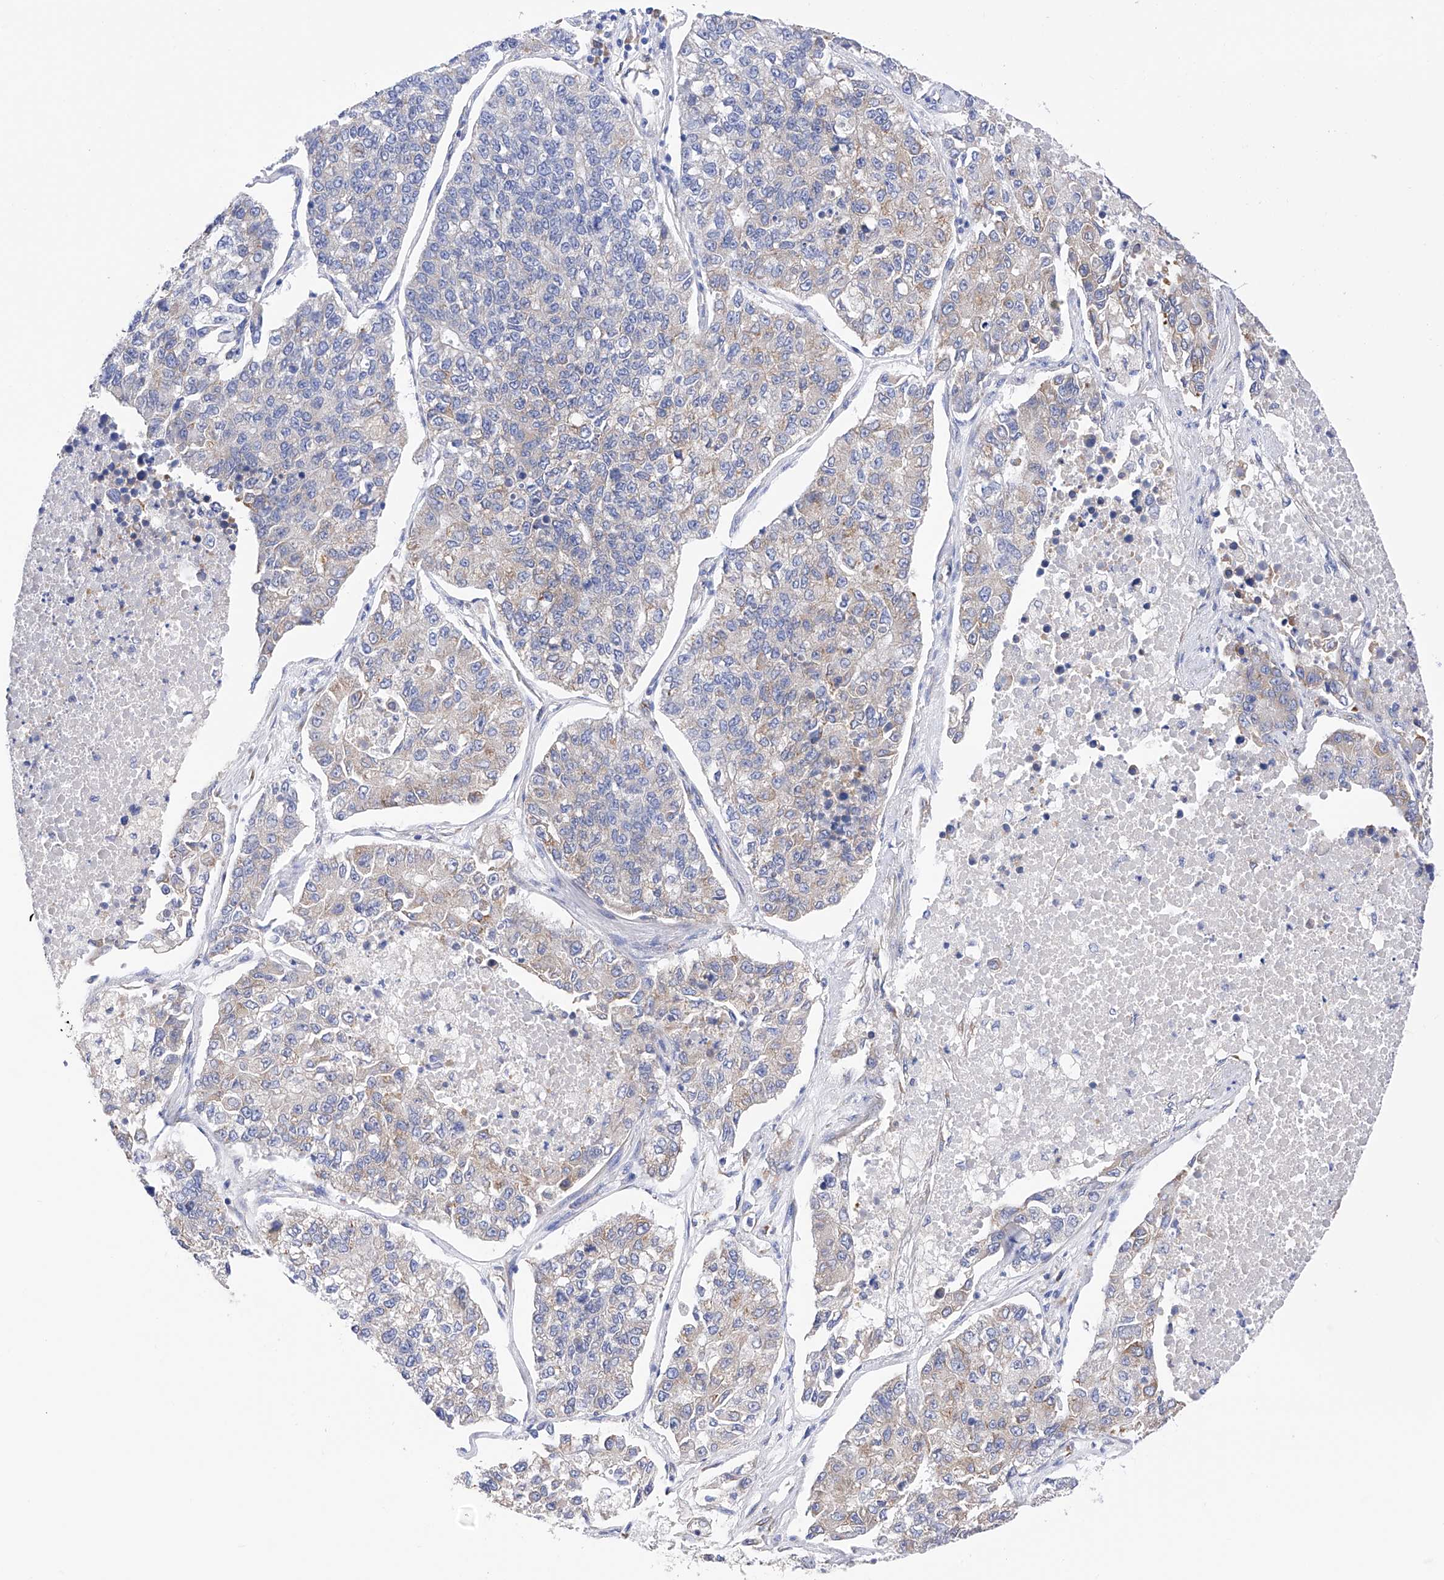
{"staining": {"intensity": "negative", "quantity": "none", "location": "none"}, "tissue": "lung cancer", "cell_type": "Tumor cells", "image_type": "cancer", "snomed": [{"axis": "morphology", "description": "Adenocarcinoma, NOS"}, {"axis": "topography", "description": "Lung"}], "caption": "Tumor cells show no significant protein expression in adenocarcinoma (lung). (DAB (3,3'-diaminobenzidine) IHC visualized using brightfield microscopy, high magnification).", "gene": "PDIA5", "patient": {"sex": "male", "age": 49}}